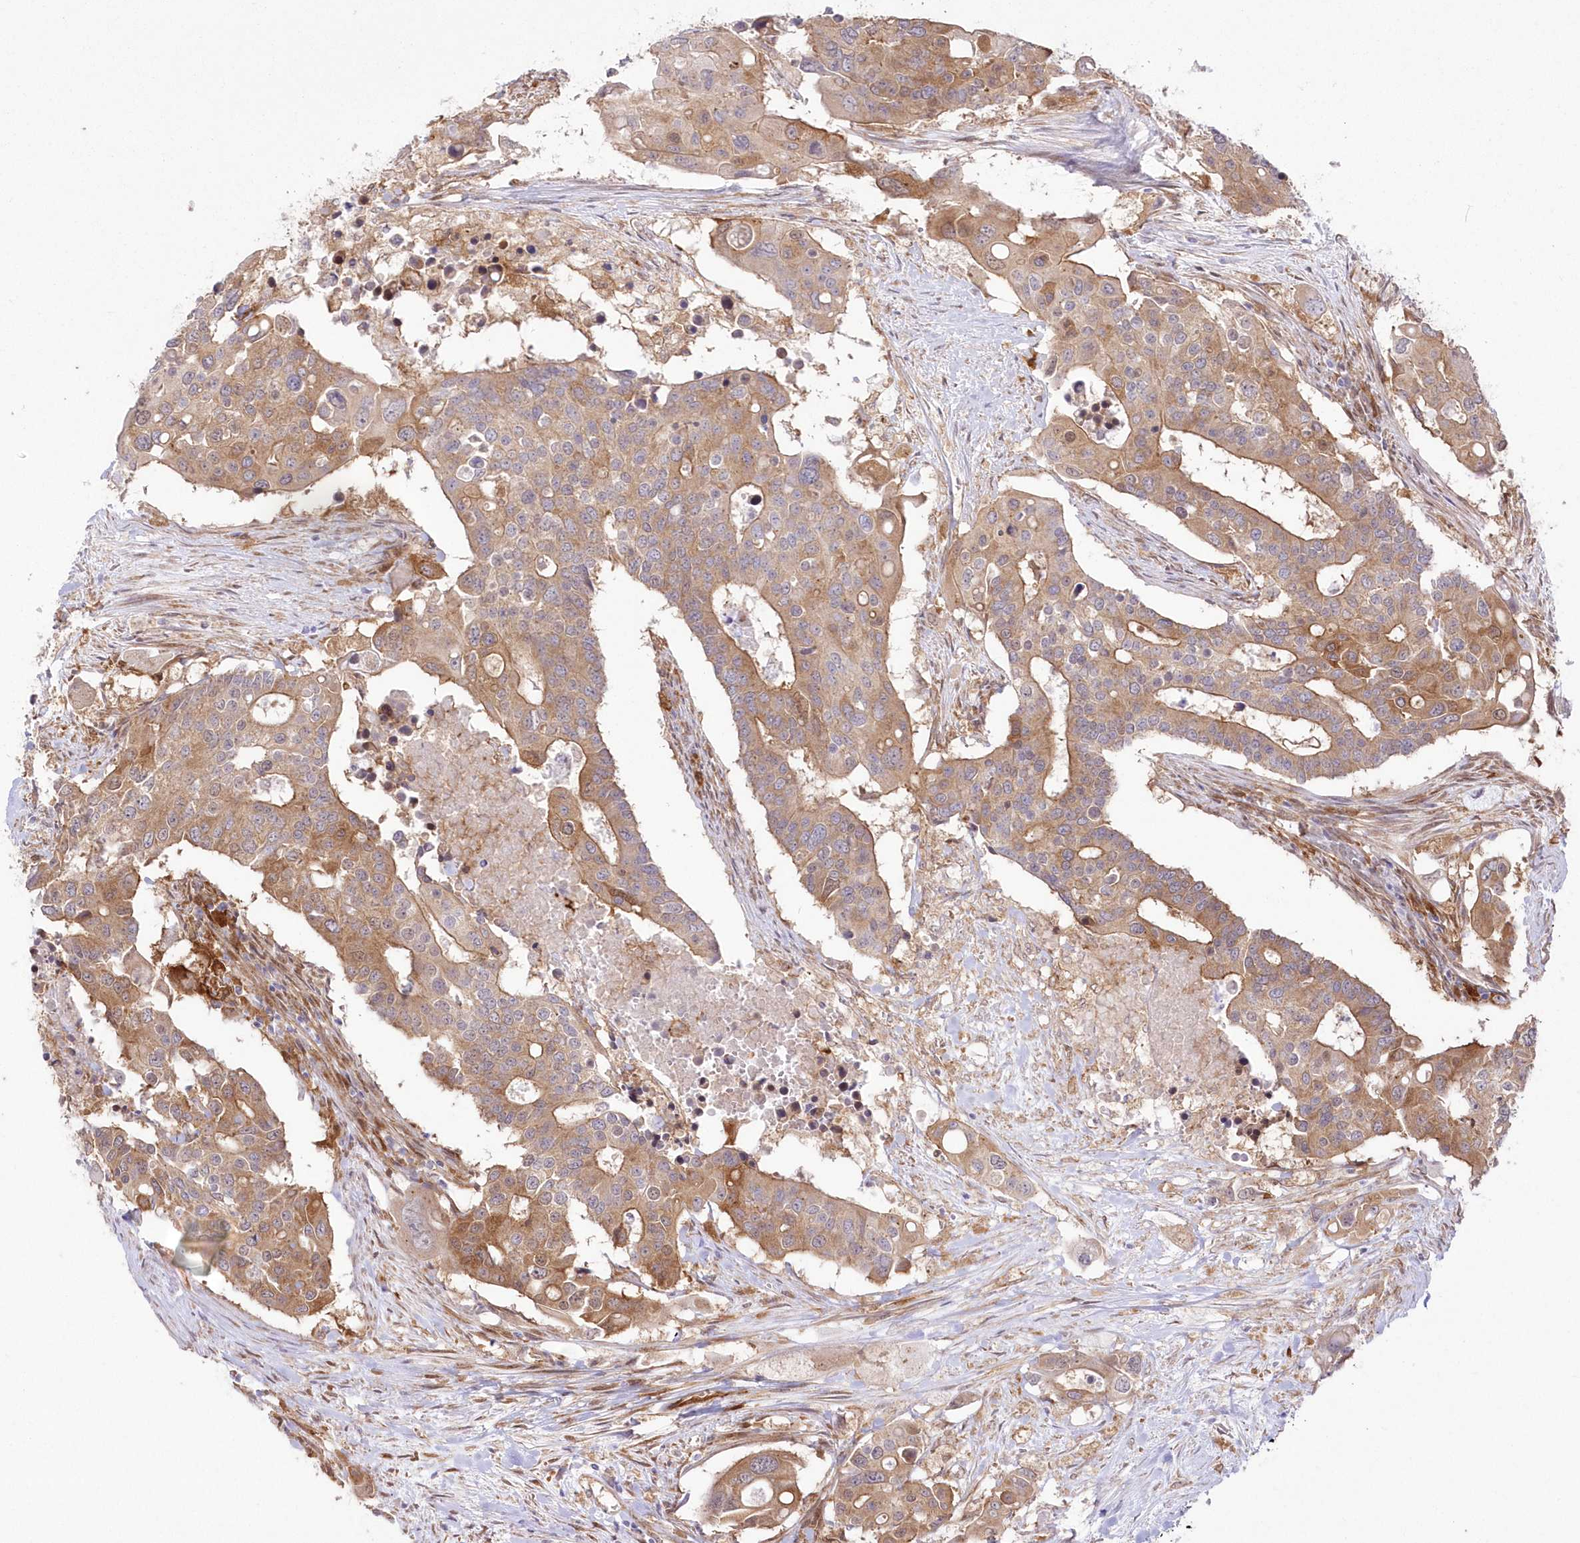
{"staining": {"intensity": "moderate", "quantity": ">75%", "location": "cytoplasmic/membranous"}, "tissue": "colorectal cancer", "cell_type": "Tumor cells", "image_type": "cancer", "snomed": [{"axis": "morphology", "description": "Adenocarcinoma, NOS"}, {"axis": "topography", "description": "Colon"}], "caption": "Protein expression analysis of human colorectal adenocarcinoma reveals moderate cytoplasmic/membranous staining in about >75% of tumor cells.", "gene": "SH3PXD2B", "patient": {"sex": "male", "age": 77}}